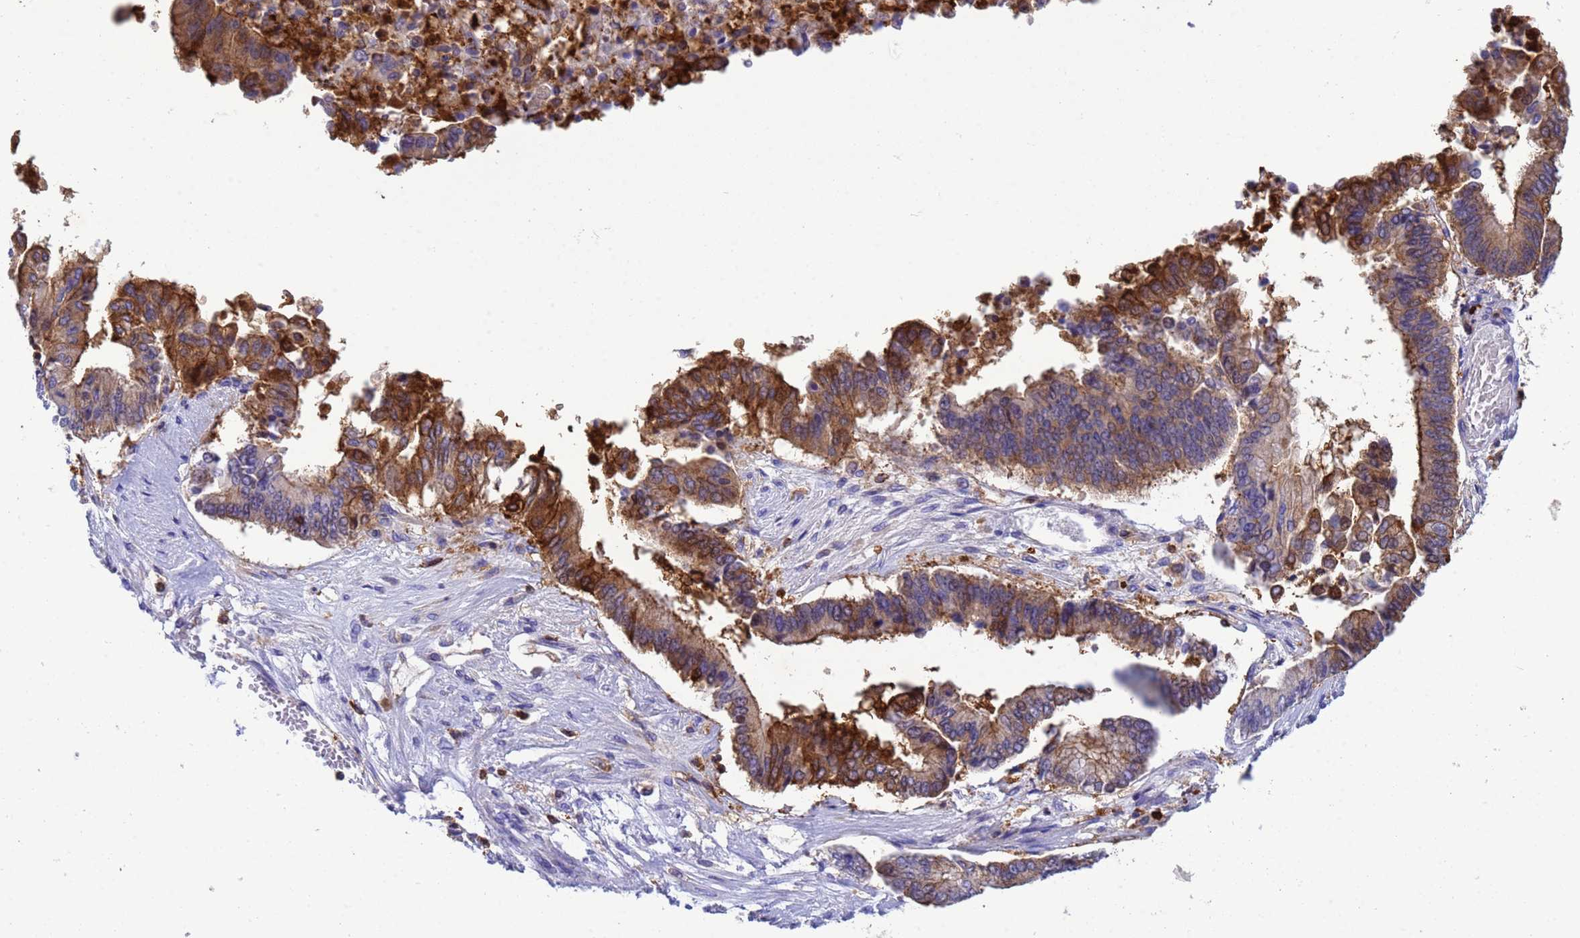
{"staining": {"intensity": "moderate", "quantity": ">75%", "location": "cytoplasmic/membranous"}, "tissue": "pancreatic cancer", "cell_type": "Tumor cells", "image_type": "cancer", "snomed": [{"axis": "morphology", "description": "Adenocarcinoma, NOS"}, {"axis": "topography", "description": "Pancreas"}], "caption": "Adenocarcinoma (pancreatic) stained with DAB (3,3'-diaminobenzidine) immunohistochemistry reveals medium levels of moderate cytoplasmic/membranous positivity in approximately >75% of tumor cells.", "gene": "EZR", "patient": {"sex": "female", "age": 77}}